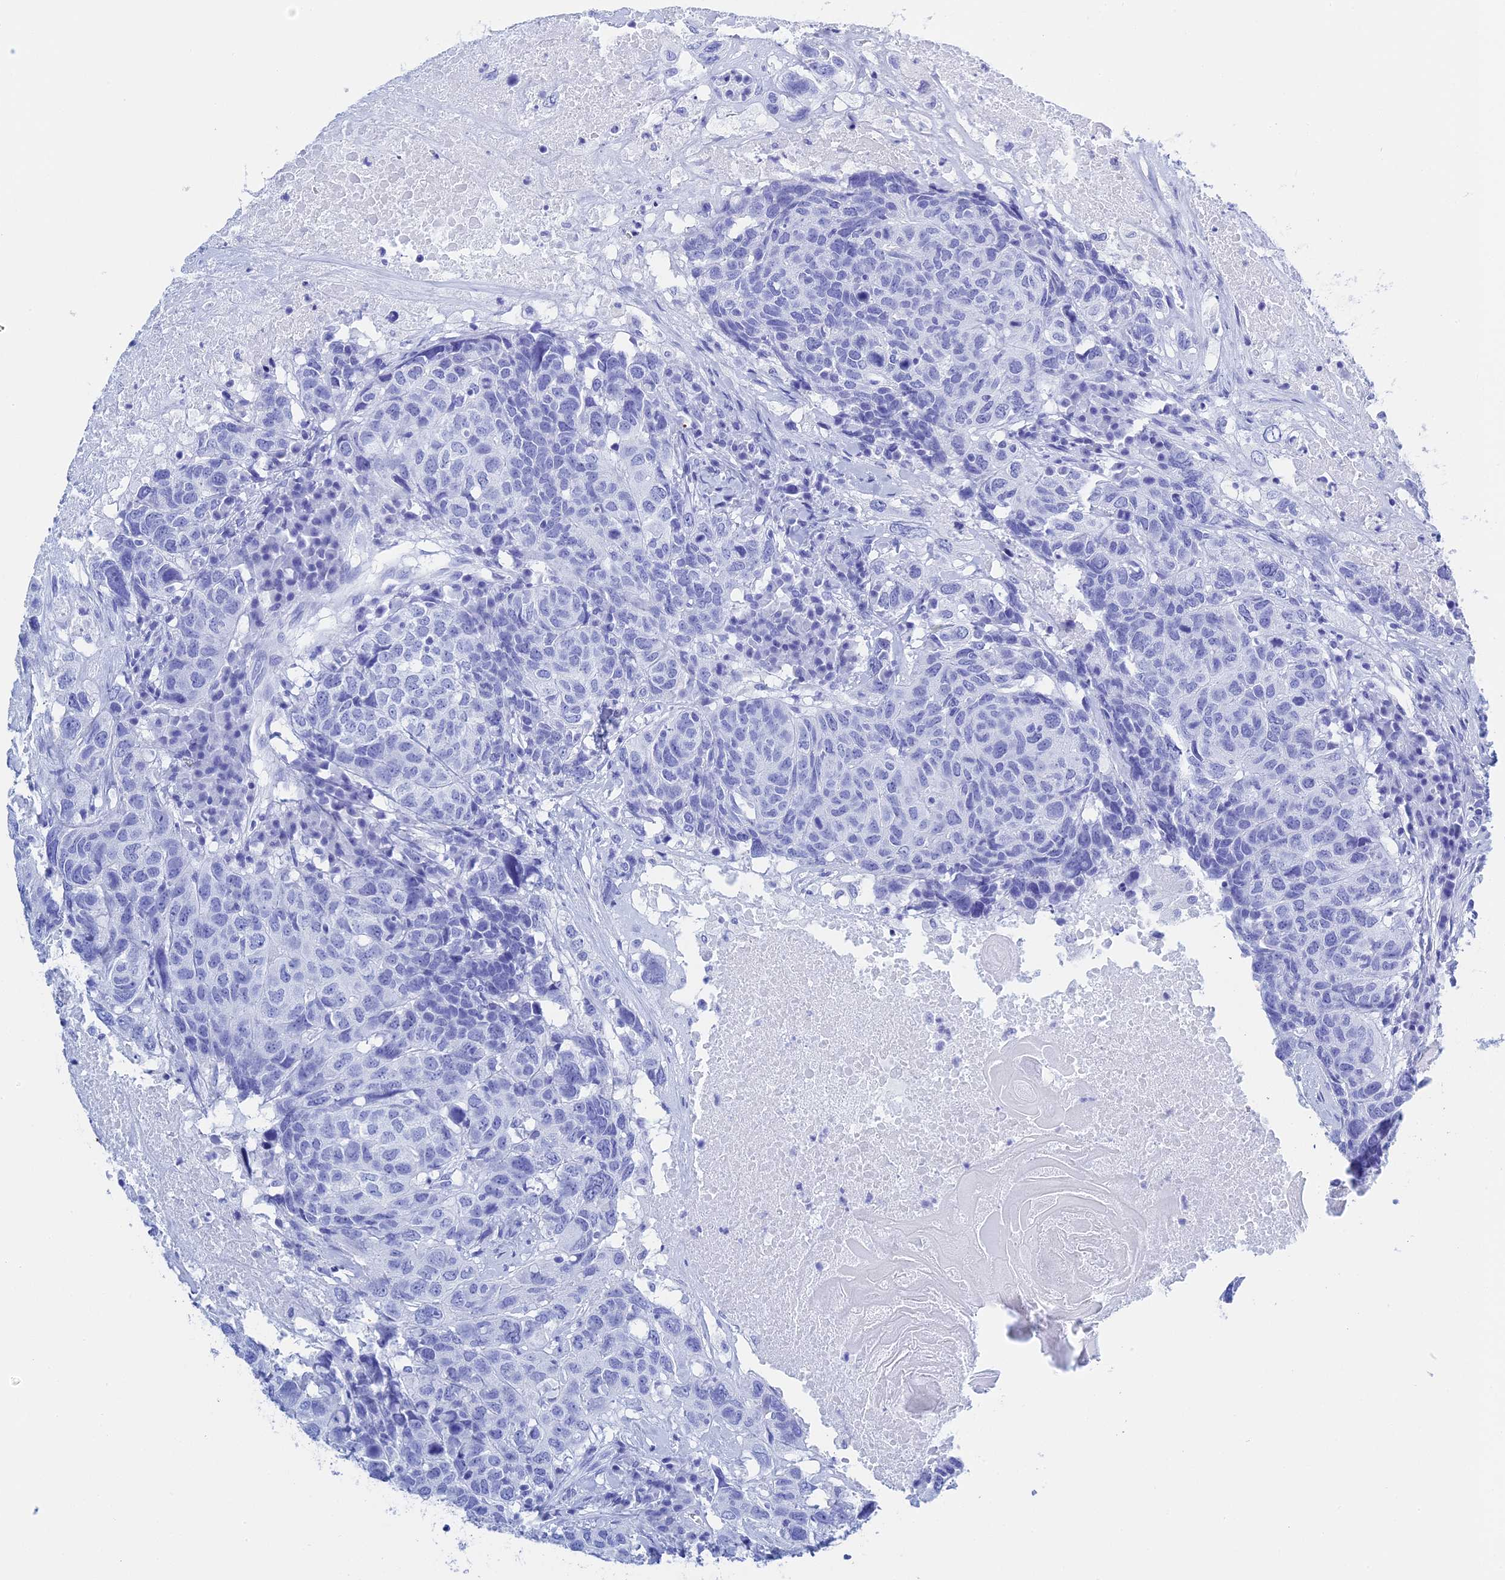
{"staining": {"intensity": "negative", "quantity": "none", "location": "none"}, "tissue": "head and neck cancer", "cell_type": "Tumor cells", "image_type": "cancer", "snomed": [{"axis": "morphology", "description": "Squamous cell carcinoma, NOS"}, {"axis": "topography", "description": "Head-Neck"}], "caption": "Immunohistochemistry (IHC) micrograph of human head and neck squamous cell carcinoma stained for a protein (brown), which demonstrates no expression in tumor cells.", "gene": "TEX101", "patient": {"sex": "male", "age": 66}}